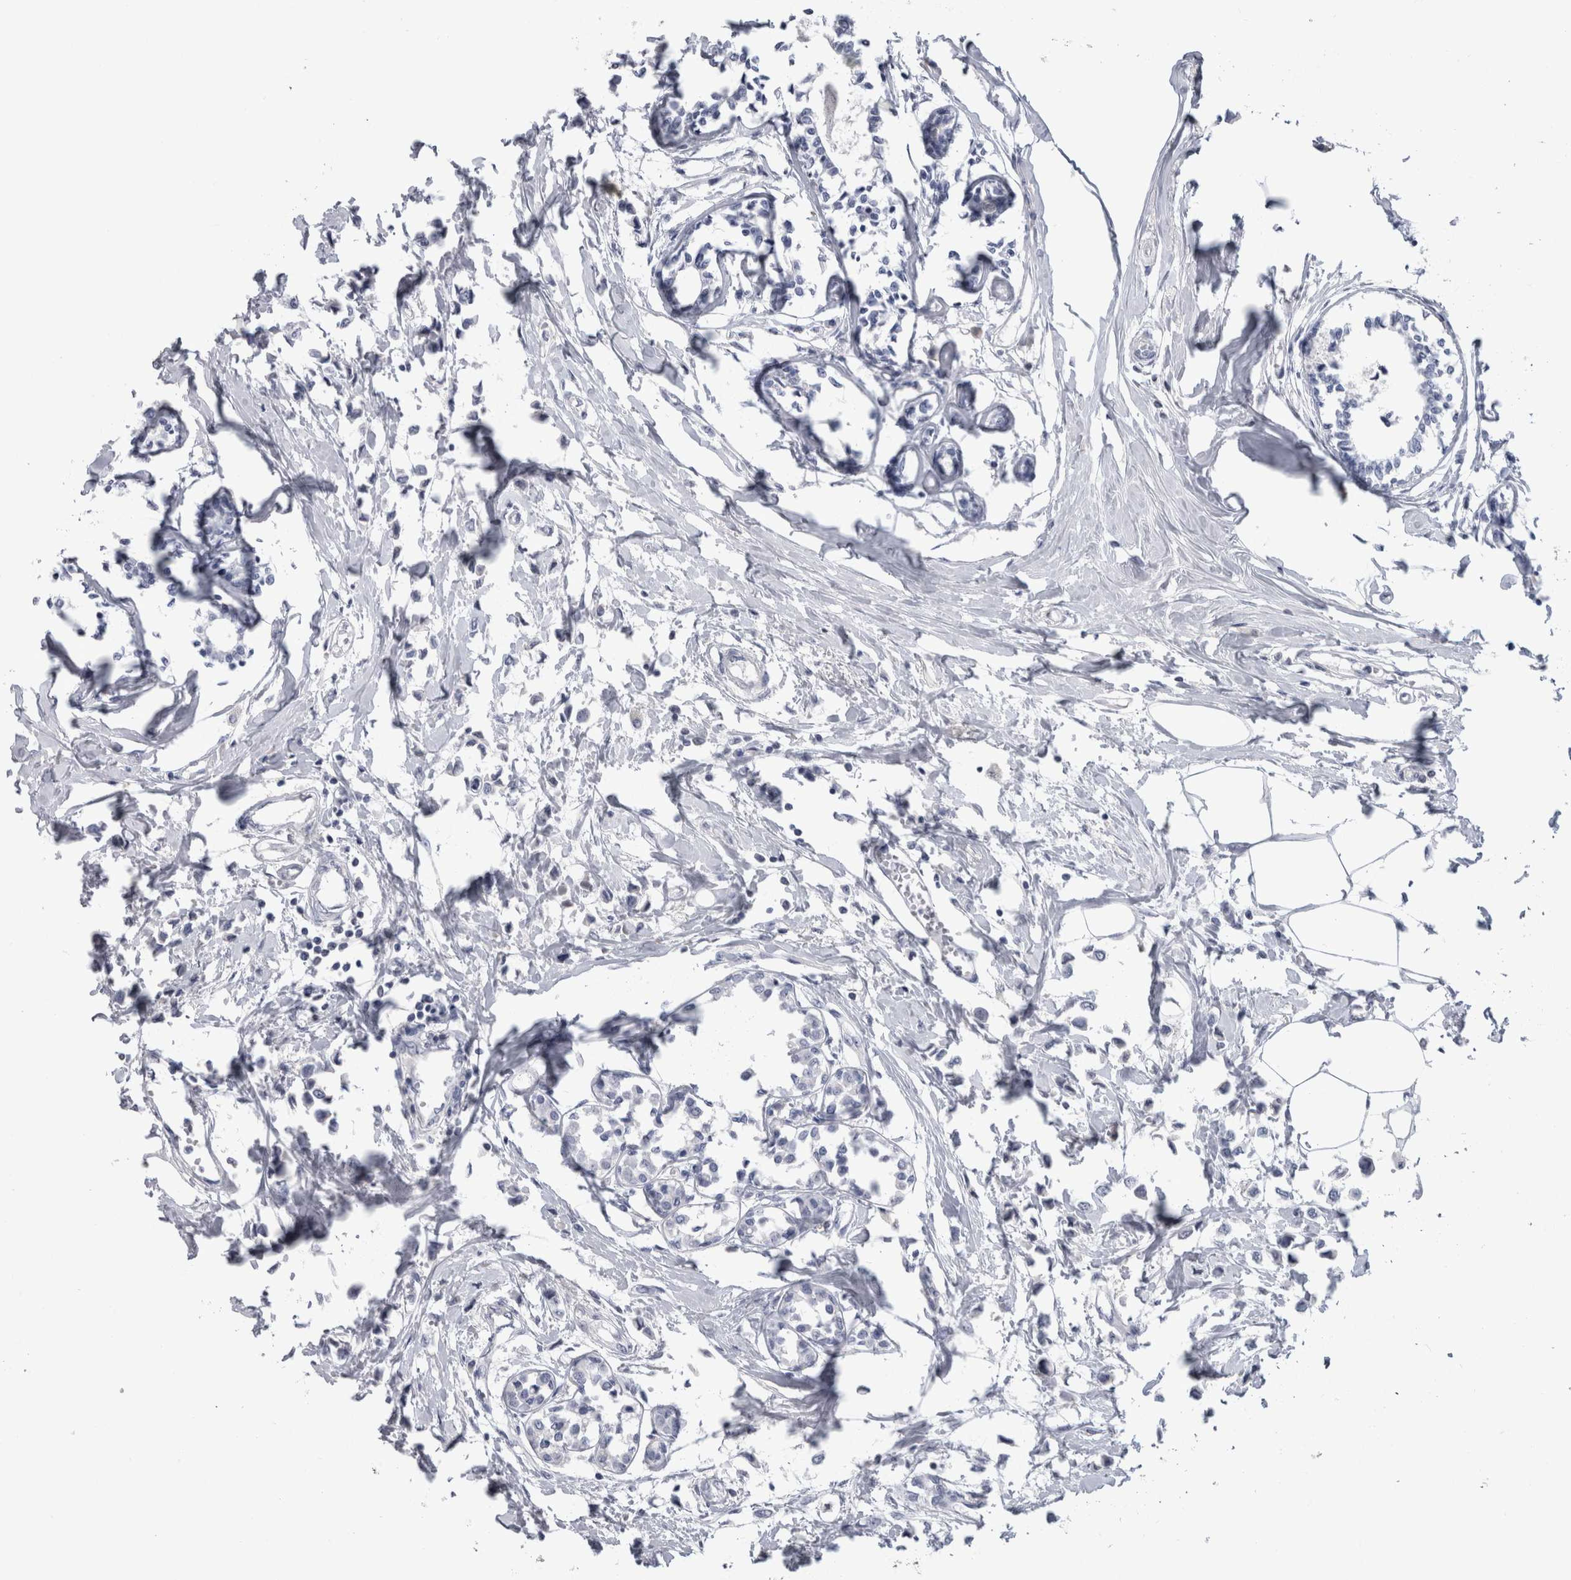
{"staining": {"intensity": "negative", "quantity": "none", "location": "none"}, "tissue": "breast cancer", "cell_type": "Tumor cells", "image_type": "cancer", "snomed": [{"axis": "morphology", "description": "Lobular carcinoma"}, {"axis": "topography", "description": "Breast"}], "caption": "Tumor cells show no significant staining in breast cancer.", "gene": "PAX5", "patient": {"sex": "female", "age": 51}}